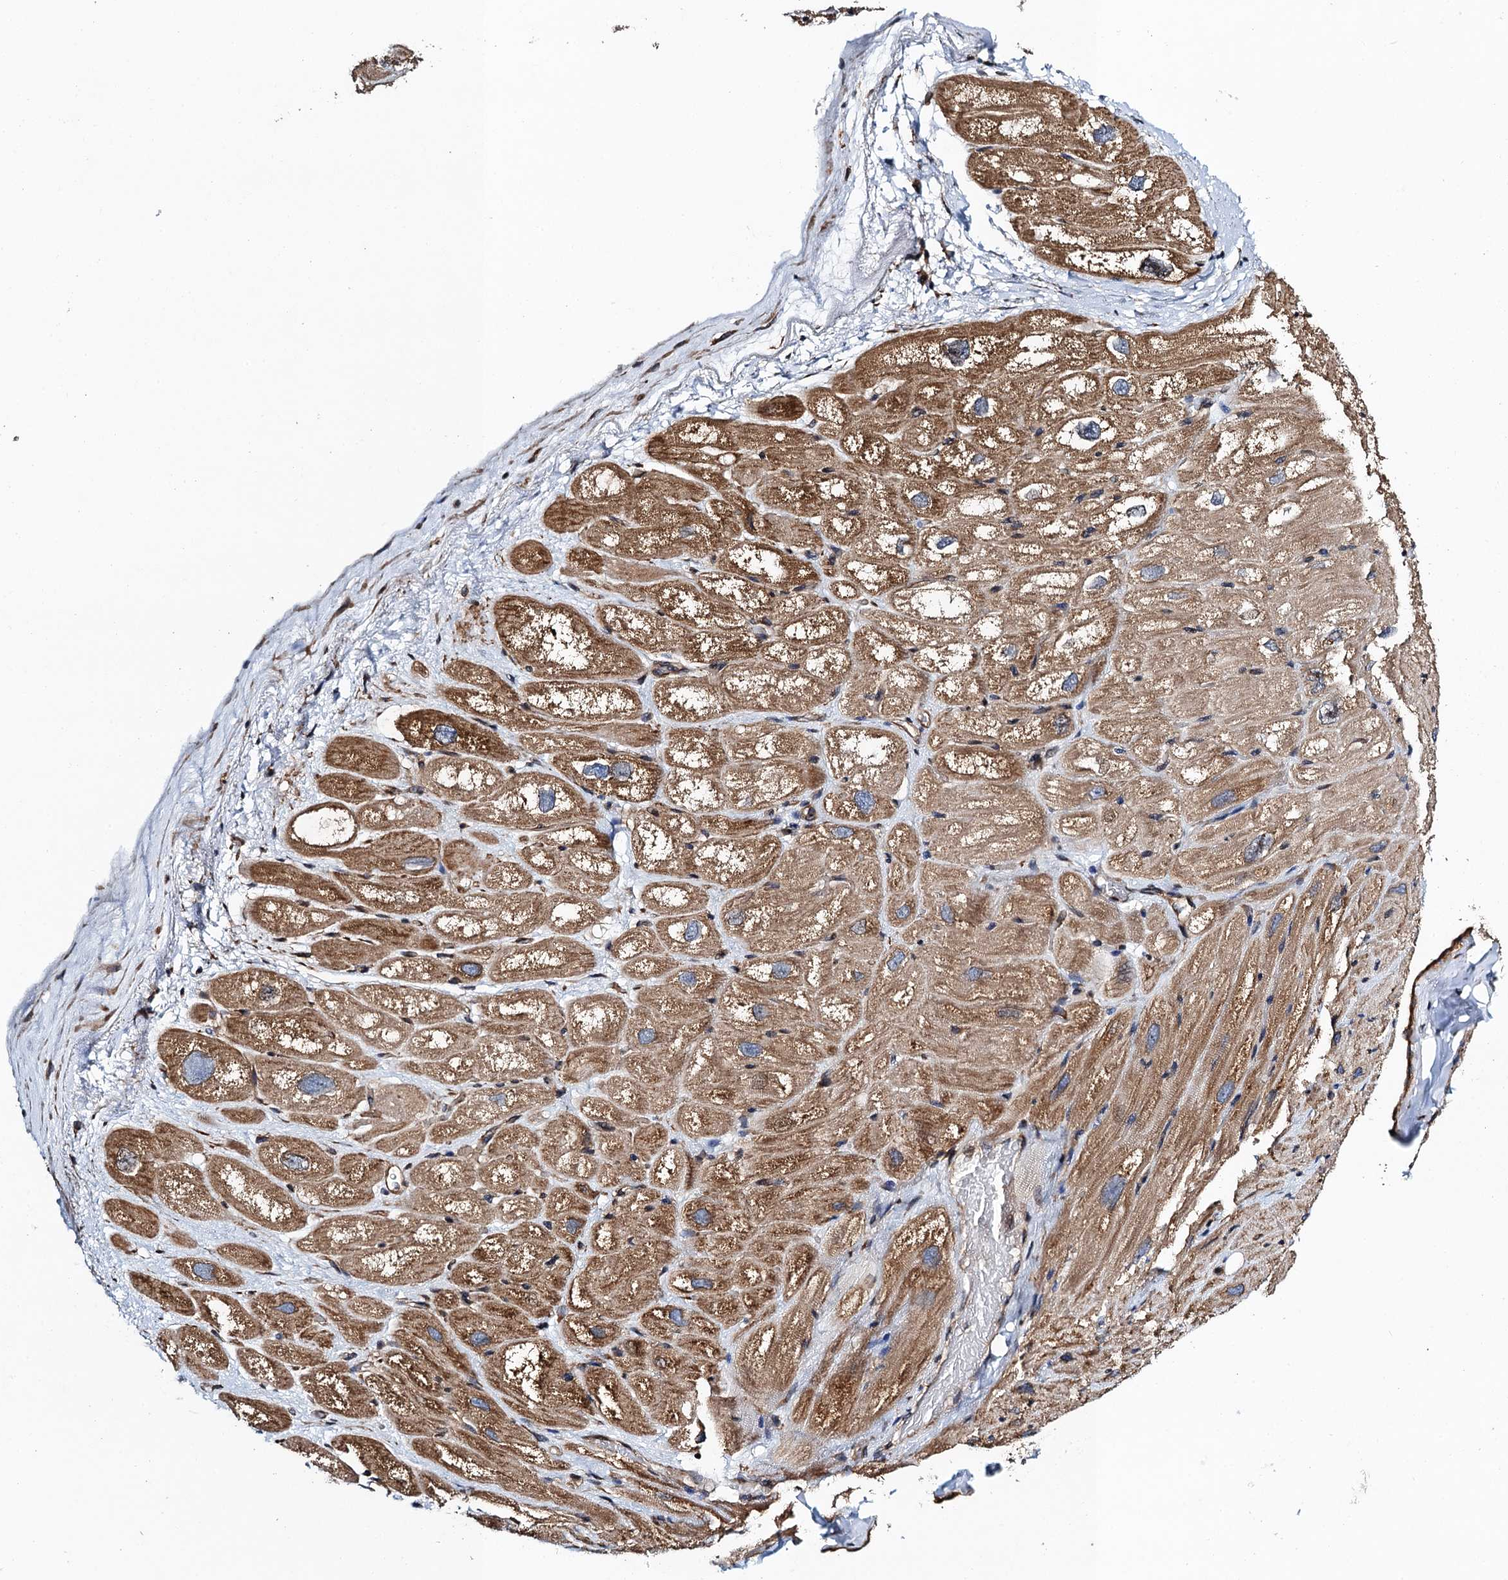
{"staining": {"intensity": "moderate", "quantity": "25%-75%", "location": "cytoplasmic/membranous"}, "tissue": "heart muscle", "cell_type": "Cardiomyocytes", "image_type": "normal", "snomed": [{"axis": "morphology", "description": "Normal tissue, NOS"}, {"axis": "topography", "description": "Heart"}], "caption": "A brown stain highlights moderate cytoplasmic/membranous expression of a protein in cardiomyocytes of normal heart muscle. (DAB = brown stain, brightfield microscopy at high magnification).", "gene": "MDM1", "patient": {"sex": "male", "age": 50}}